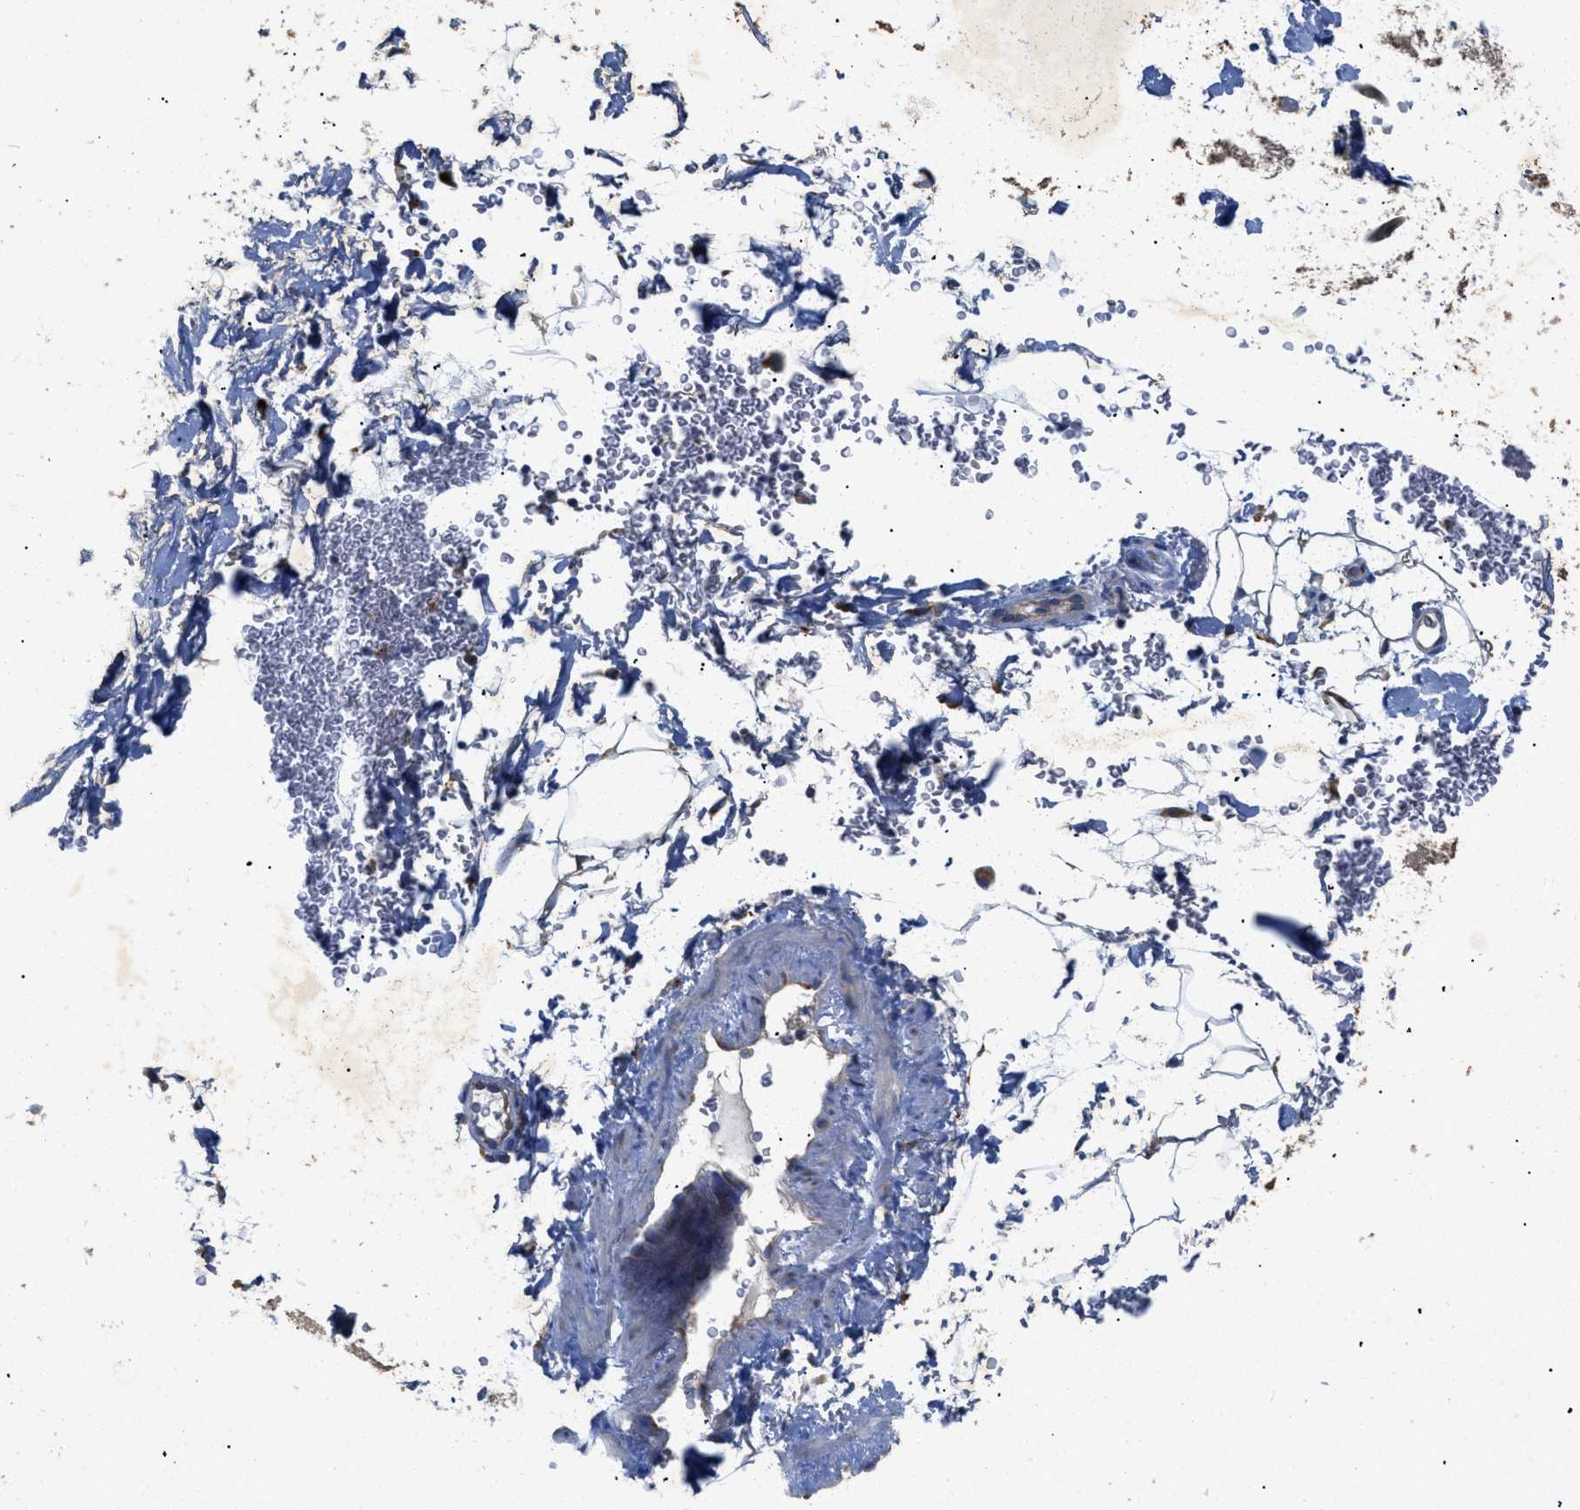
{"staining": {"intensity": "negative", "quantity": "none", "location": "none"}, "tissue": "adipose tissue", "cell_type": "Adipocytes", "image_type": "normal", "snomed": [{"axis": "morphology", "description": "Normal tissue, NOS"}, {"axis": "topography", "description": "Cartilage tissue"}, {"axis": "topography", "description": "Bronchus"}], "caption": "There is no significant staining in adipocytes of adipose tissue. (Stains: DAB immunohistochemistry with hematoxylin counter stain, Microscopy: brightfield microscopy at high magnification).", "gene": "SLC50A1", "patient": {"sex": "female", "age": 73}}